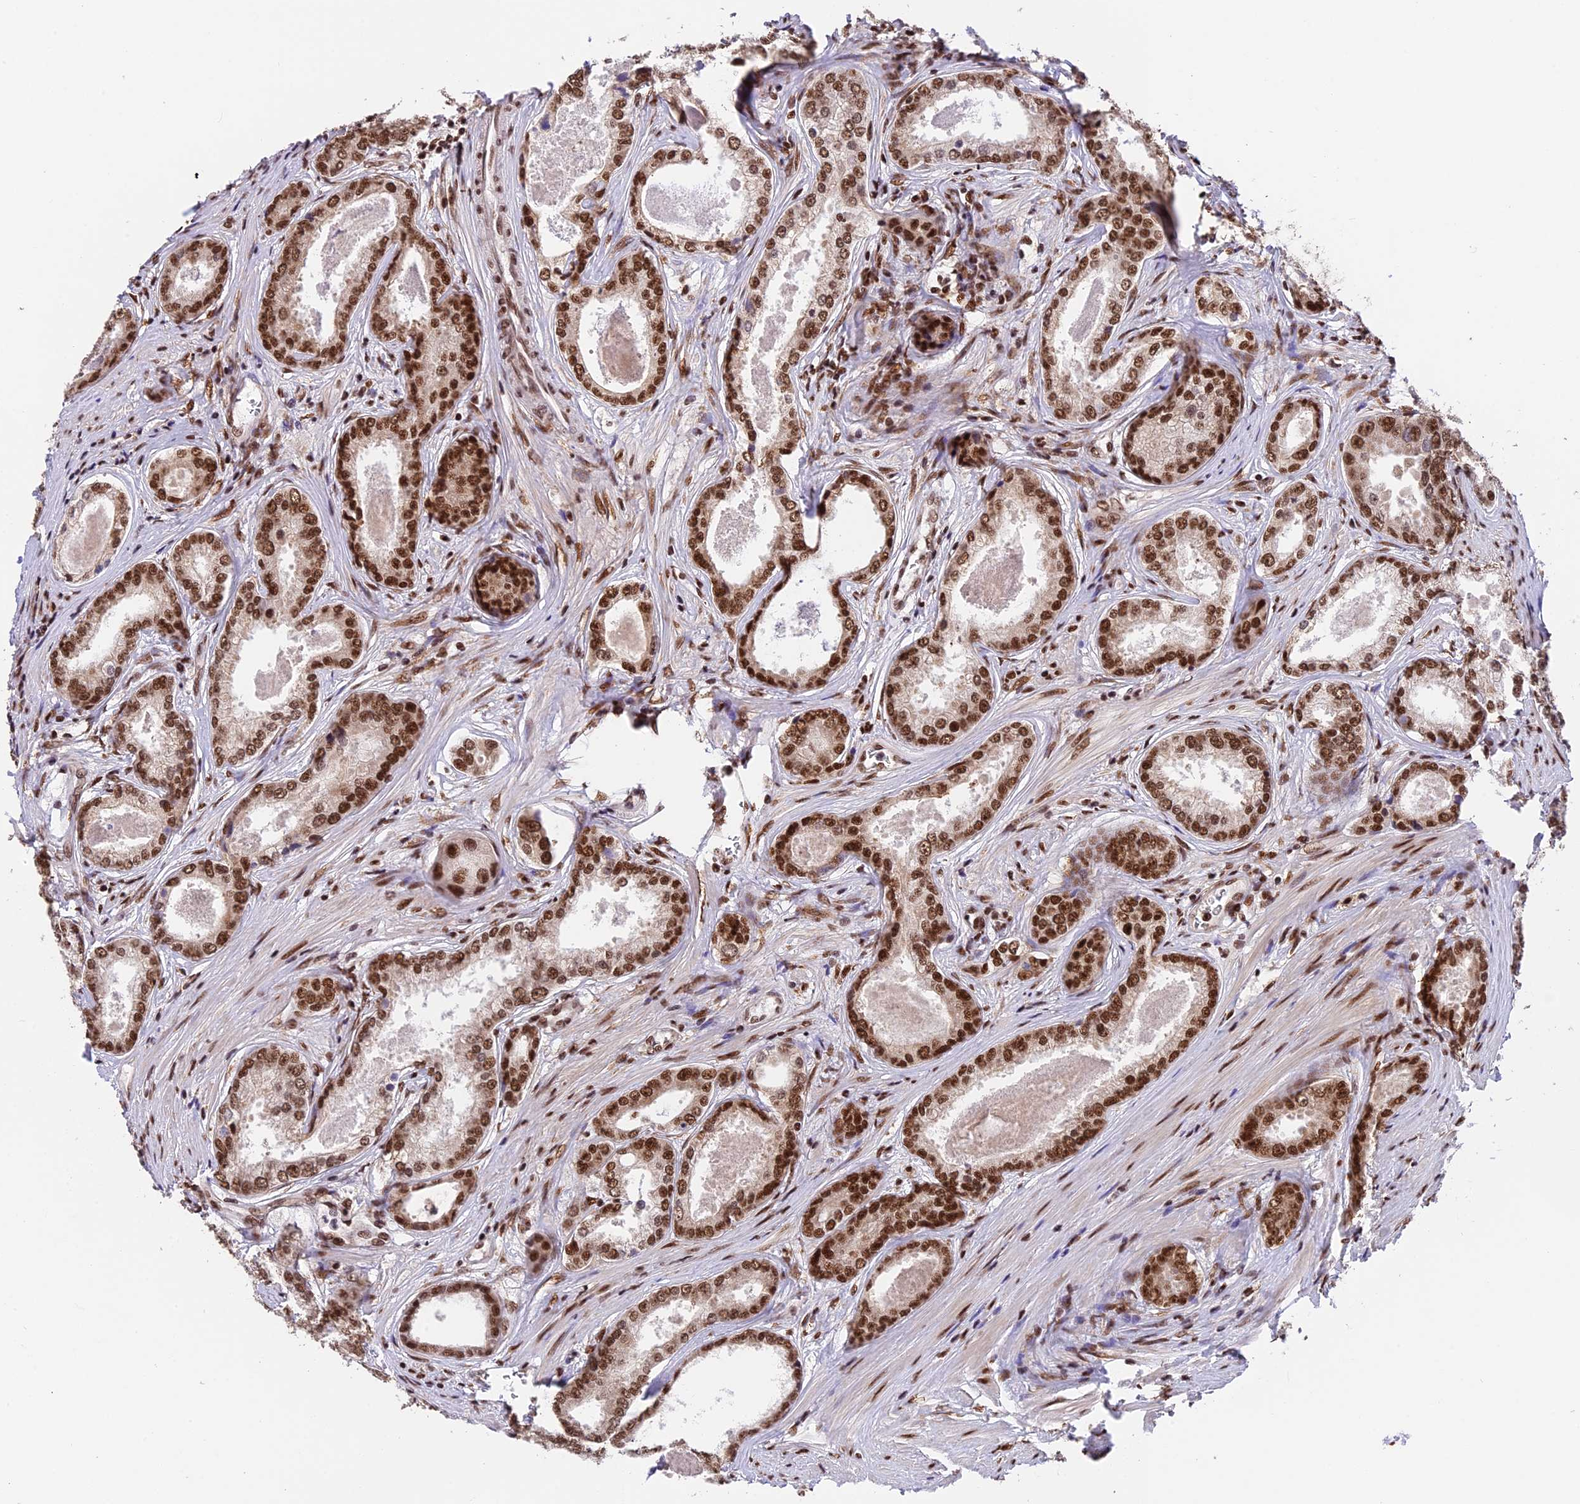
{"staining": {"intensity": "moderate", "quantity": ">75%", "location": "nuclear"}, "tissue": "prostate cancer", "cell_type": "Tumor cells", "image_type": "cancer", "snomed": [{"axis": "morphology", "description": "Adenocarcinoma, Low grade"}, {"axis": "topography", "description": "Prostate"}], "caption": "This is an image of immunohistochemistry staining of prostate cancer, which shows moderate staining in the nuclear of tumor cells.", "gene": "RAMAC", "patient": {"sex": "male", "age": 68}}